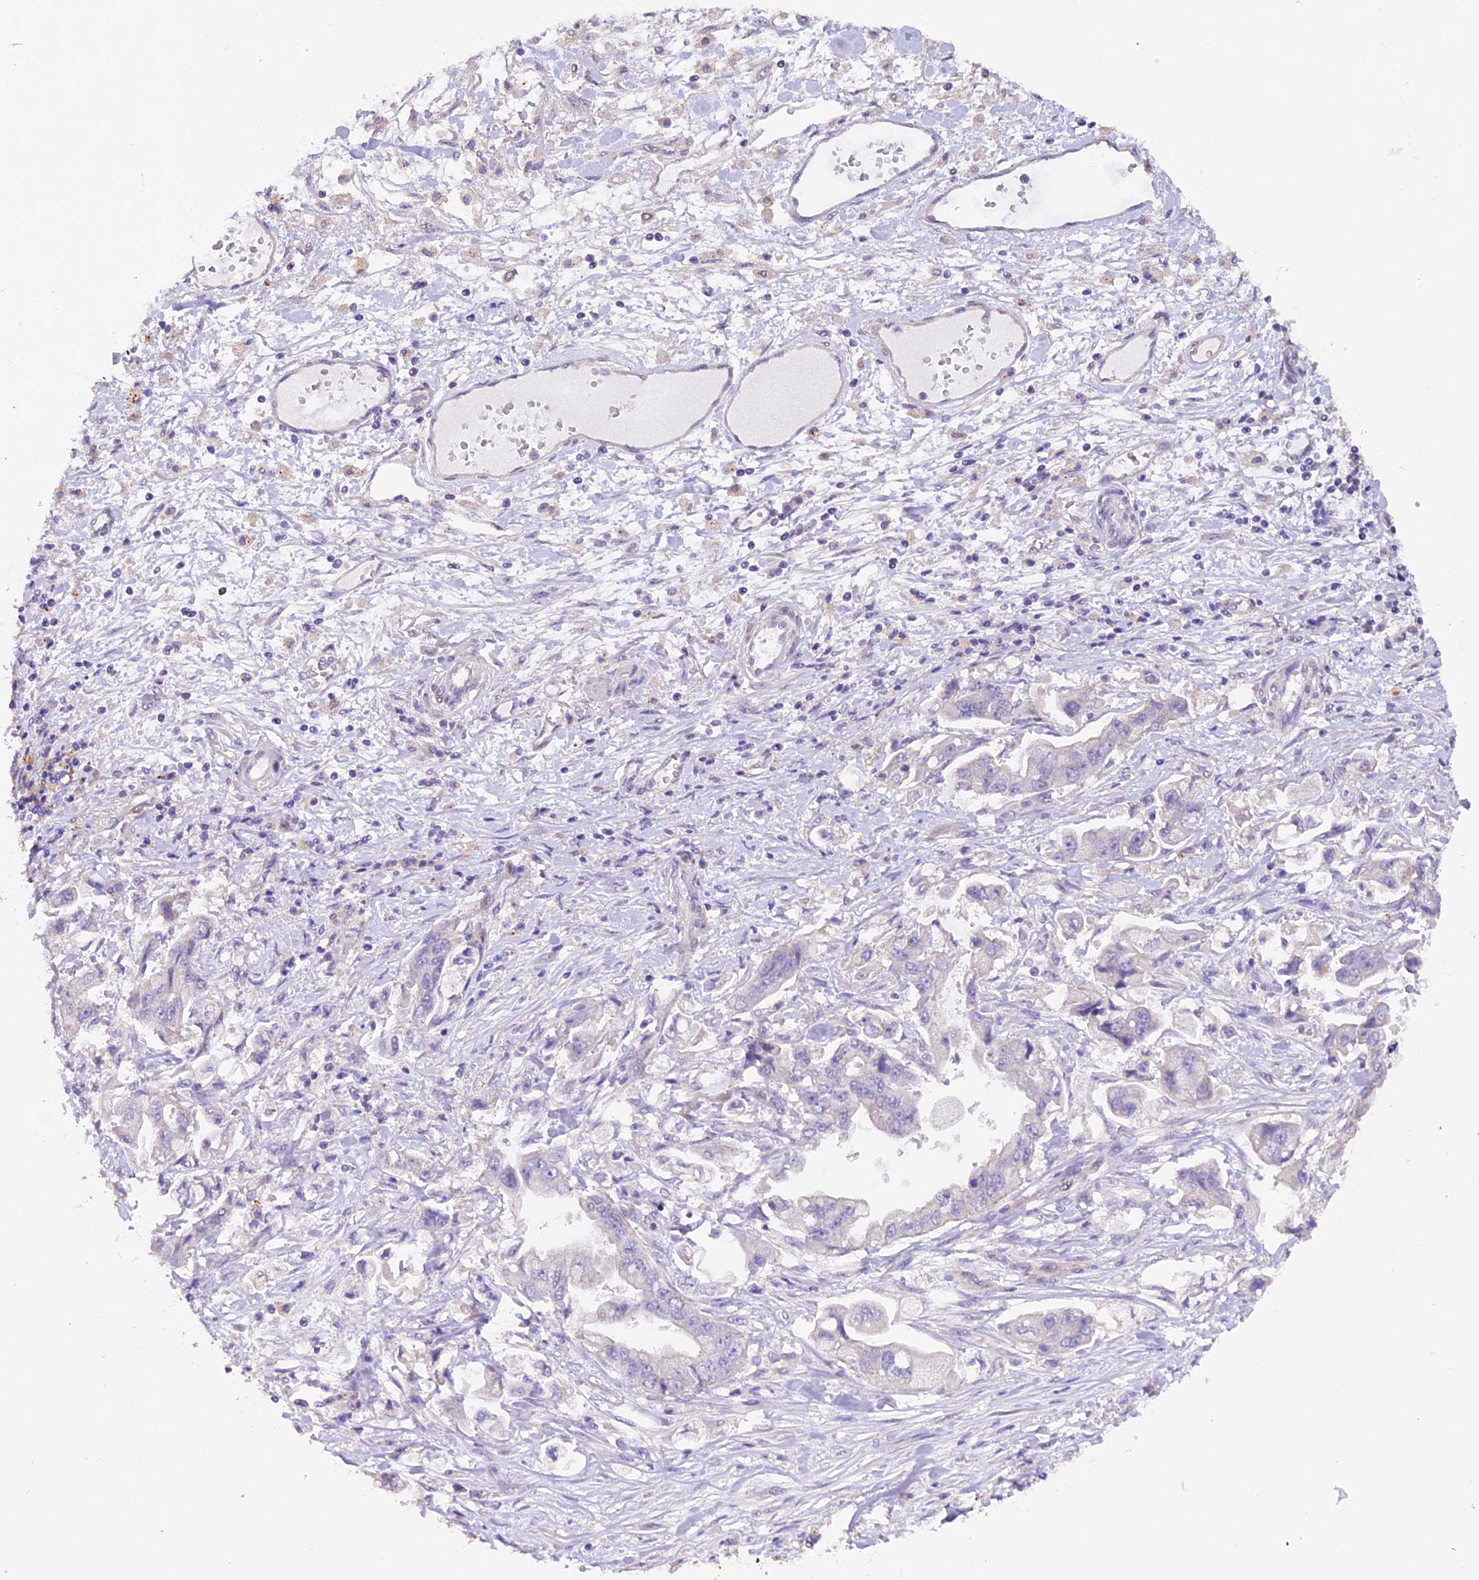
{"staining": {"intensity": "negative", "quantity": "none", "location": "none"}, "tissue": "stomach cancer", "cell_type": "Tumor cells", "image_type": "cancer", "snomed": [{"axis": "morphology", "description": "Adenocarcinoma, NOS"}, {"axis": "topography", "description": "Stomach"}], "caption": "This is an immunohistochemistry (IHC) photomicrograph of adenocarcinoma (stomach). There is no positivity in tumor cells.", "gene": "NCK2", "patient": {"sex": "male", "age": 62}}